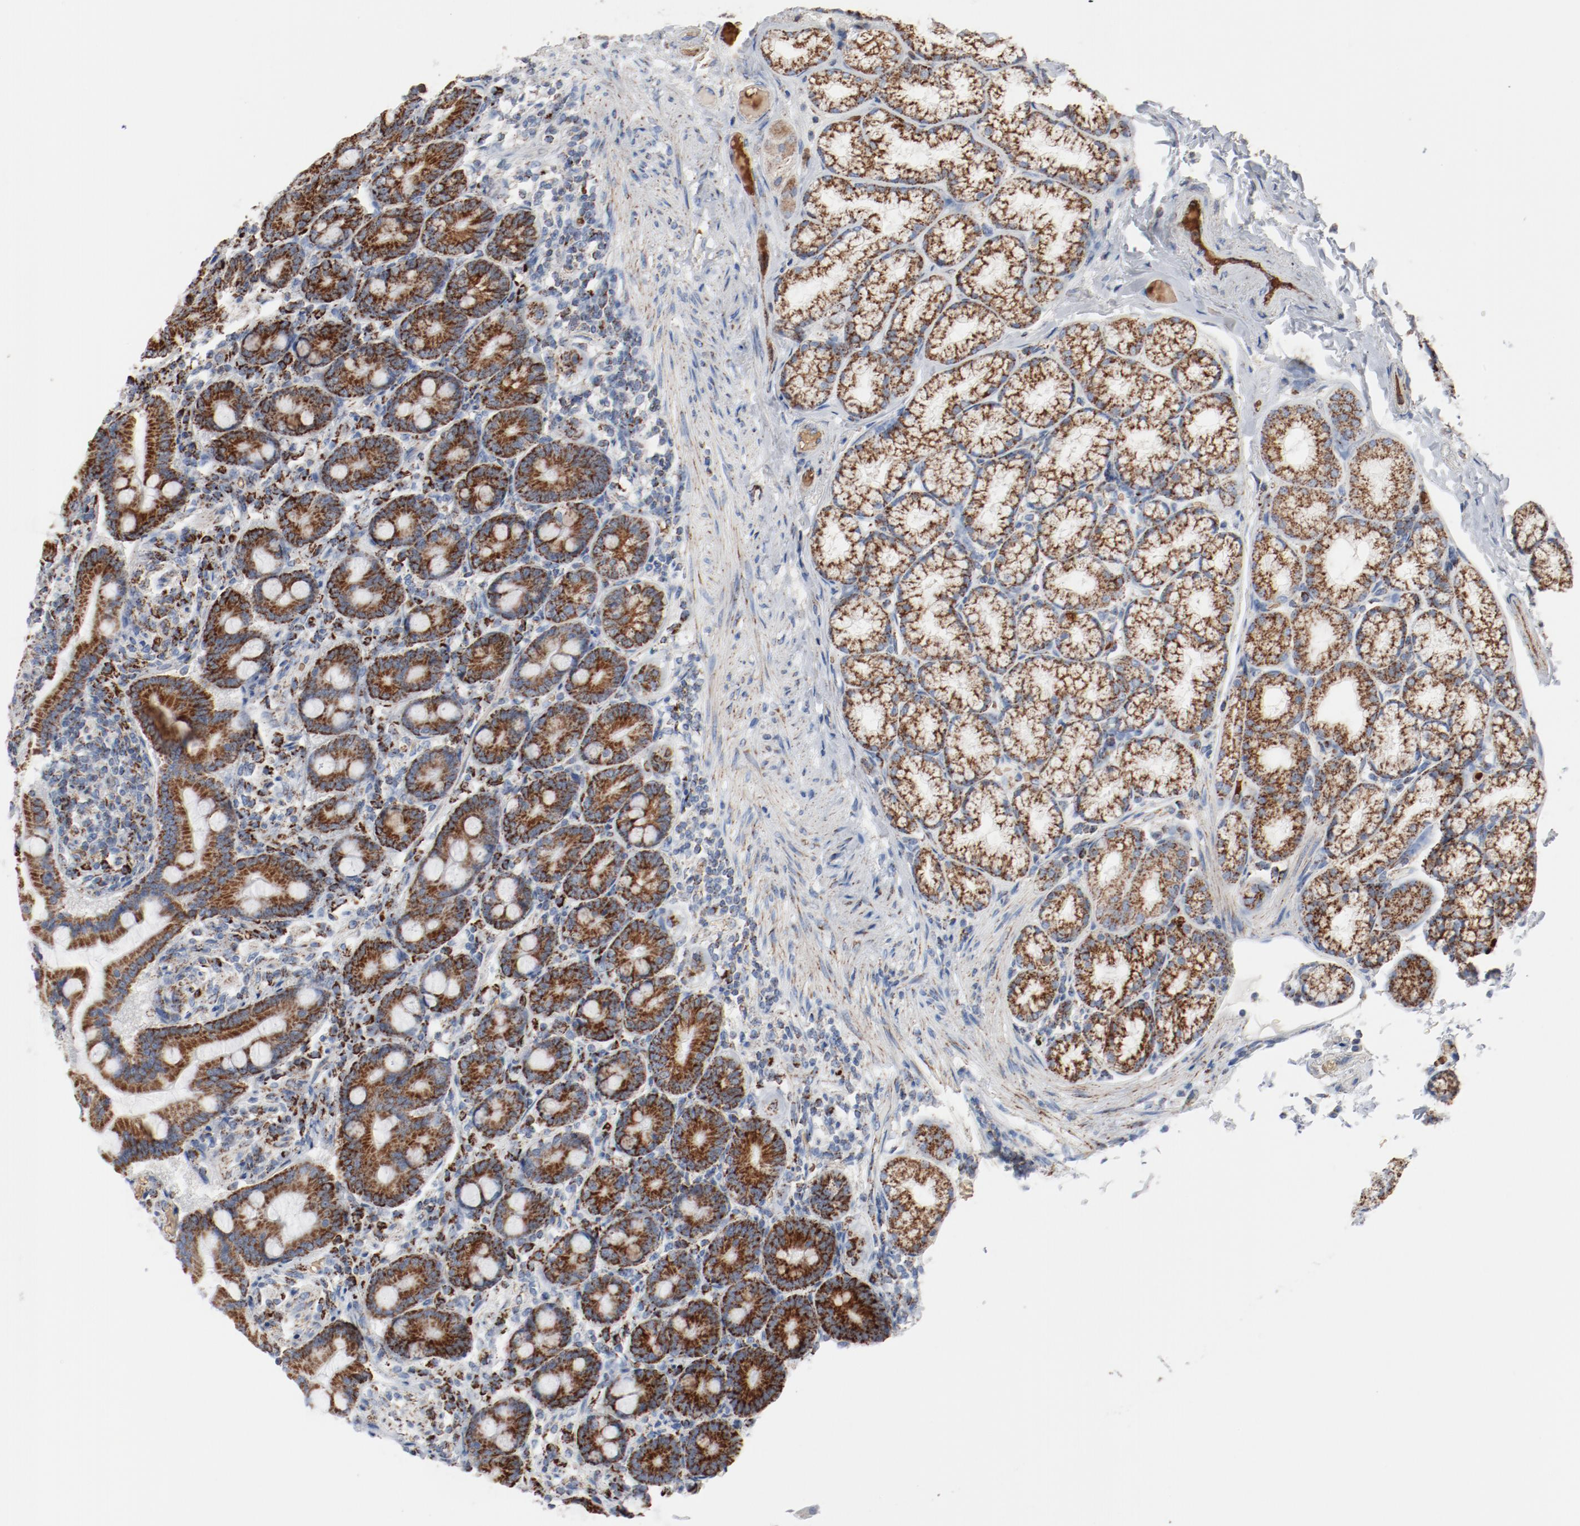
{"staining": {"intensity": "moderate", "quantity": ">75%", "location": "cytoplasmic/membranous"}, "tissue": "duodenum", "cell_type": "Glandular cells", "image_type": "normal", "snomed": [{"axis": "morphology", "description": "Normal tissue, NOS"}, {"axis": "topography", "description": "Duodenum"}], "caption": "This photomicrograph reveals immunohistochemistry staining of benign human duodenum, with medium moderate cytoplasmic/membranous expression in about >75% of glandular cells.", "gene": "NDUFB8", "patient": {"sex": "female", "age": 64}}